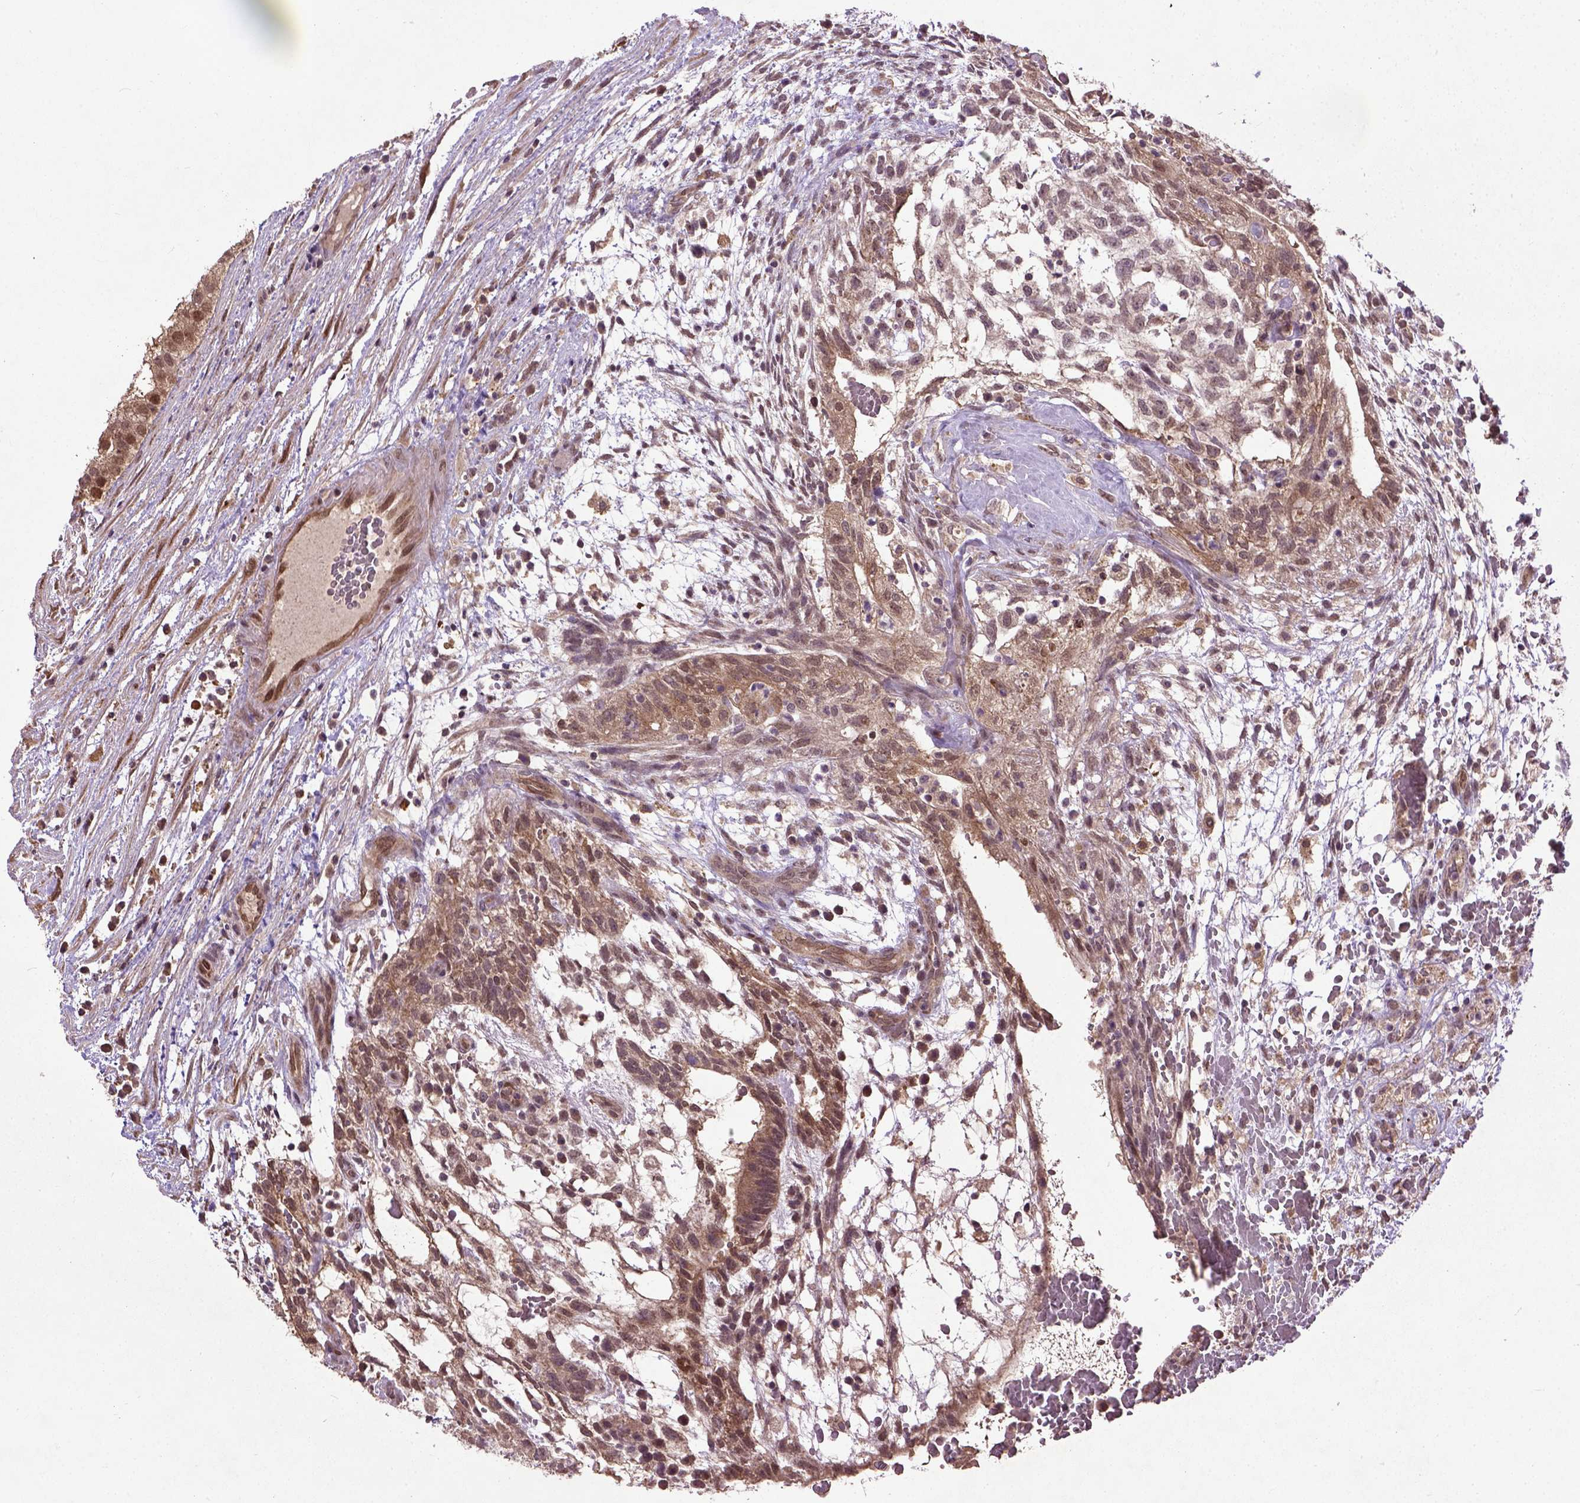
{"staining": {"intensity": "moderate", "quantity": ">75%", "location": "cytoplasmic/membranous,nuclear"}, "tissue": "testis cancer", "cell_type": "Tumor cells", "image_type": "cancer", "snomed": [{"axis": "morphology", "description": "Normal tissue, NOS"}, {"axis": "morphology", "description": "Carcinoma, Embryonal, NOS"}, {"axis": "topography", "description": "Testis"}], "caption": "Immunohistochemical staining of testis embryonal carcinoma reveals moderate cytoplasmic/membranous and nuclear protein positivity in about >75% of tumor cells. (Brightfield microscopy of DAB IHC at high magnification).", "gene": "UBA3", "patient": {"sex": "male", "age": 32}}